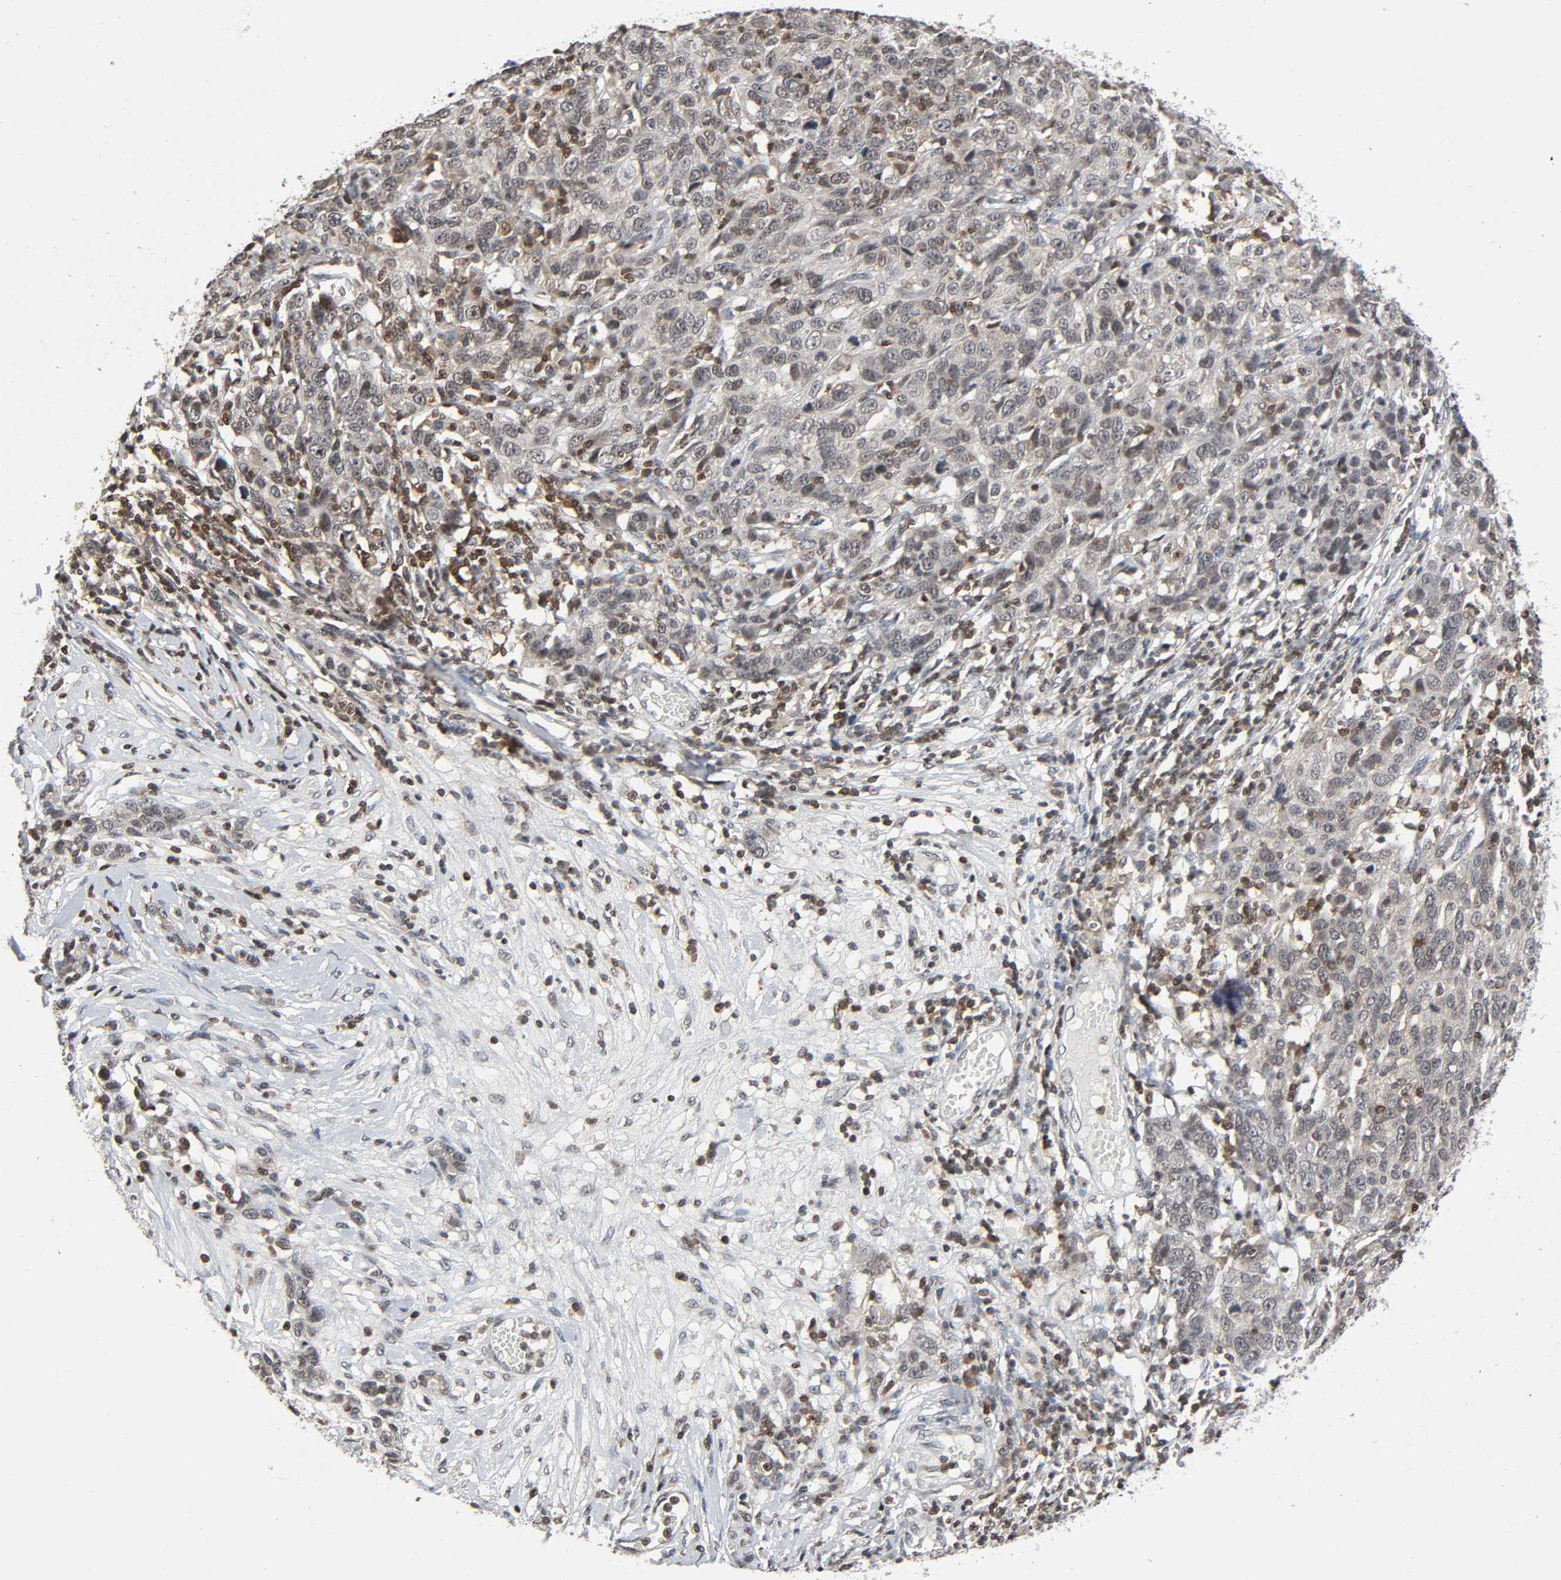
{"staining": {"intensity": "weak", "quantity": "25%-75%", "location": "cytoplasmic/membranous"}, "tissue": "ovarian cancer", "cell_type": "Tumor cells", "image_type": "cancer", "snomed": [{"axis": "morphology", "description": "Cystadenocarcinoma, serous, NOS"}, {"axis": "topography", "description": "Ovary"}], "caption": "Brown immunohistochemical staining in human ovarian cancer (serous cystadenocarcinoma) reveals weak cytoplasmic/membranous expression in about 25%-75% of tumor cells.", "gene": "STK4", "patient": {"sex": "female", "age": 71}}